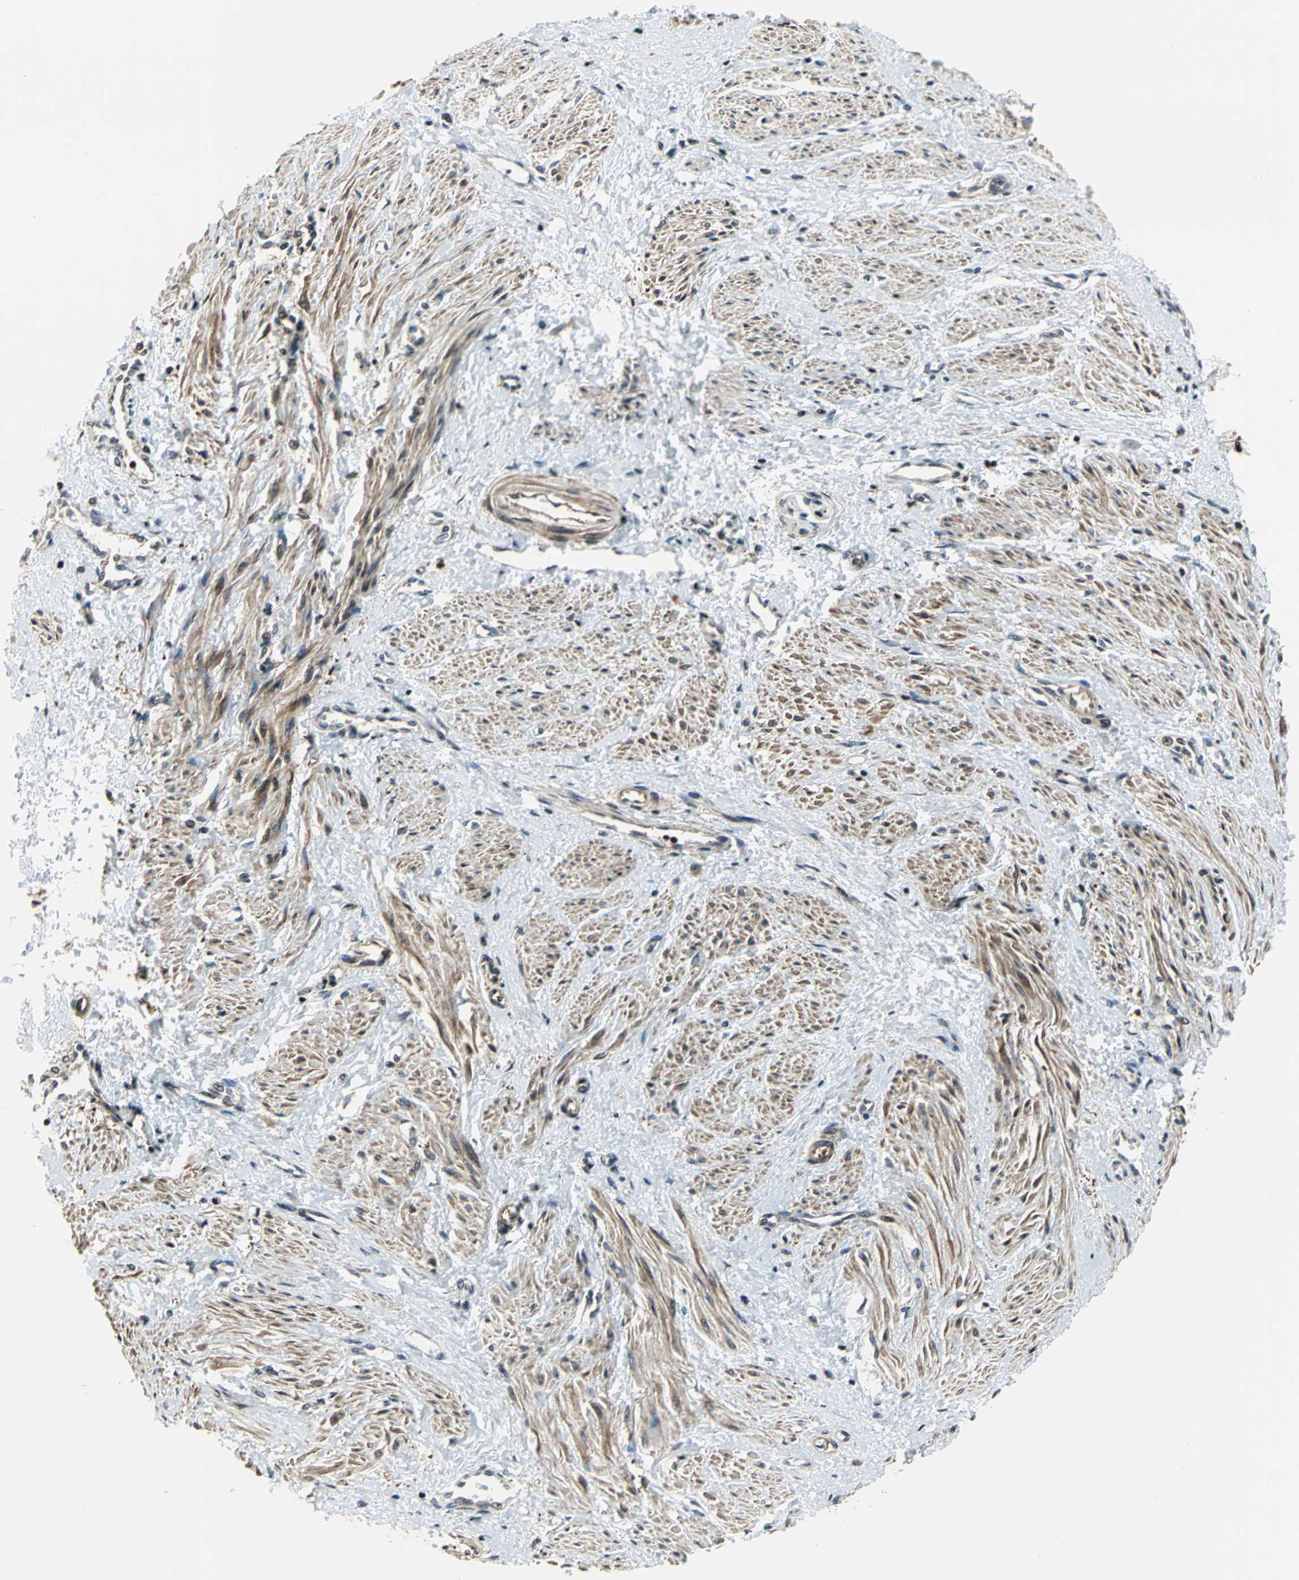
{"staining": {"intensity": "moderate", "quantity": ">75%", "location": "cytoplasmic/membranous"}, "tissue": "smooth muscle", "cell_type": "Smooth muscle cells", "image_type": "normal", "snomed": [{"axis": "morphology", "description": "Normal tissue, NOS"}, {"axis": "topography", "description": "Smooth muscle"}, {"axis": "topography", "description": "Uterus"}], "caption": "This micrograph reveals normal smooth muscle stained with IHC to label a protein in brown. The cytoplasmic/membranous of smooth muscle cells show moderate positivity for the protein. Nuclei are counter-stained blue.", "gene": "AATF", "patient": {"sex": "female", "age": 39}}